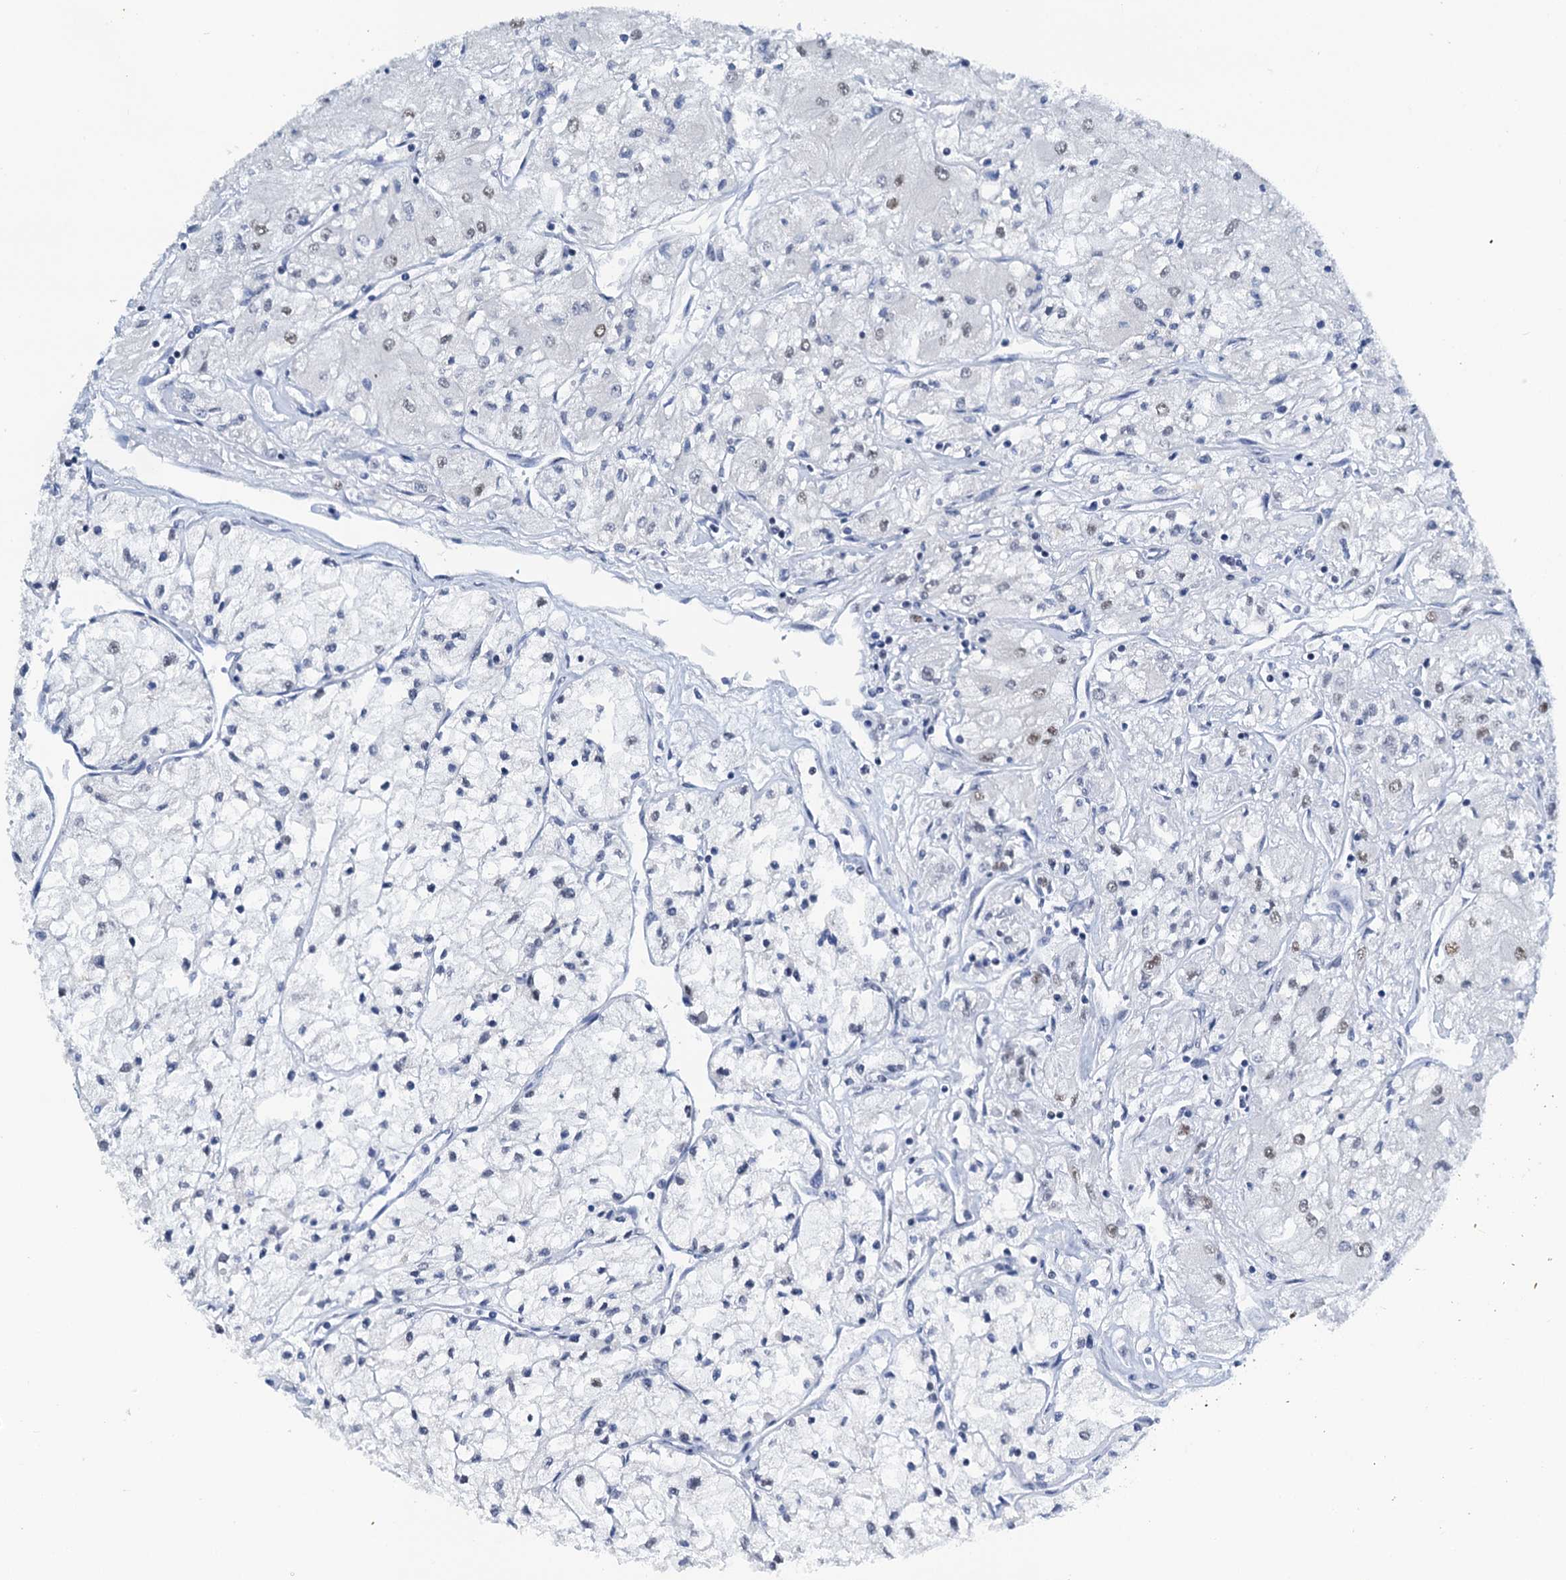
{"staining": {"intensity": "moderate", "quantity": "<25%", "location": "nuclear"}, "tissue": "renal cancer", "cell_type": "Tumor cells", "image_type": "cancer", "snomed": [{"axis": "morphology", "description": "Adenocarcinoma, NOS"}, {"axis": "topography", "description": "Kidney"}], "caption": "Renal cancer (adenocarcinoma) stained for a protein shows moderate nuclear positivity in tumor cells. Using DAB (3,3'-diaminobenzidine) (brown) and hematoxylin (blue) stains, captured at high magnification using brightfield microscopy.", "gene": "SLTM", "patient": {"sex": "male", "age": 80}}